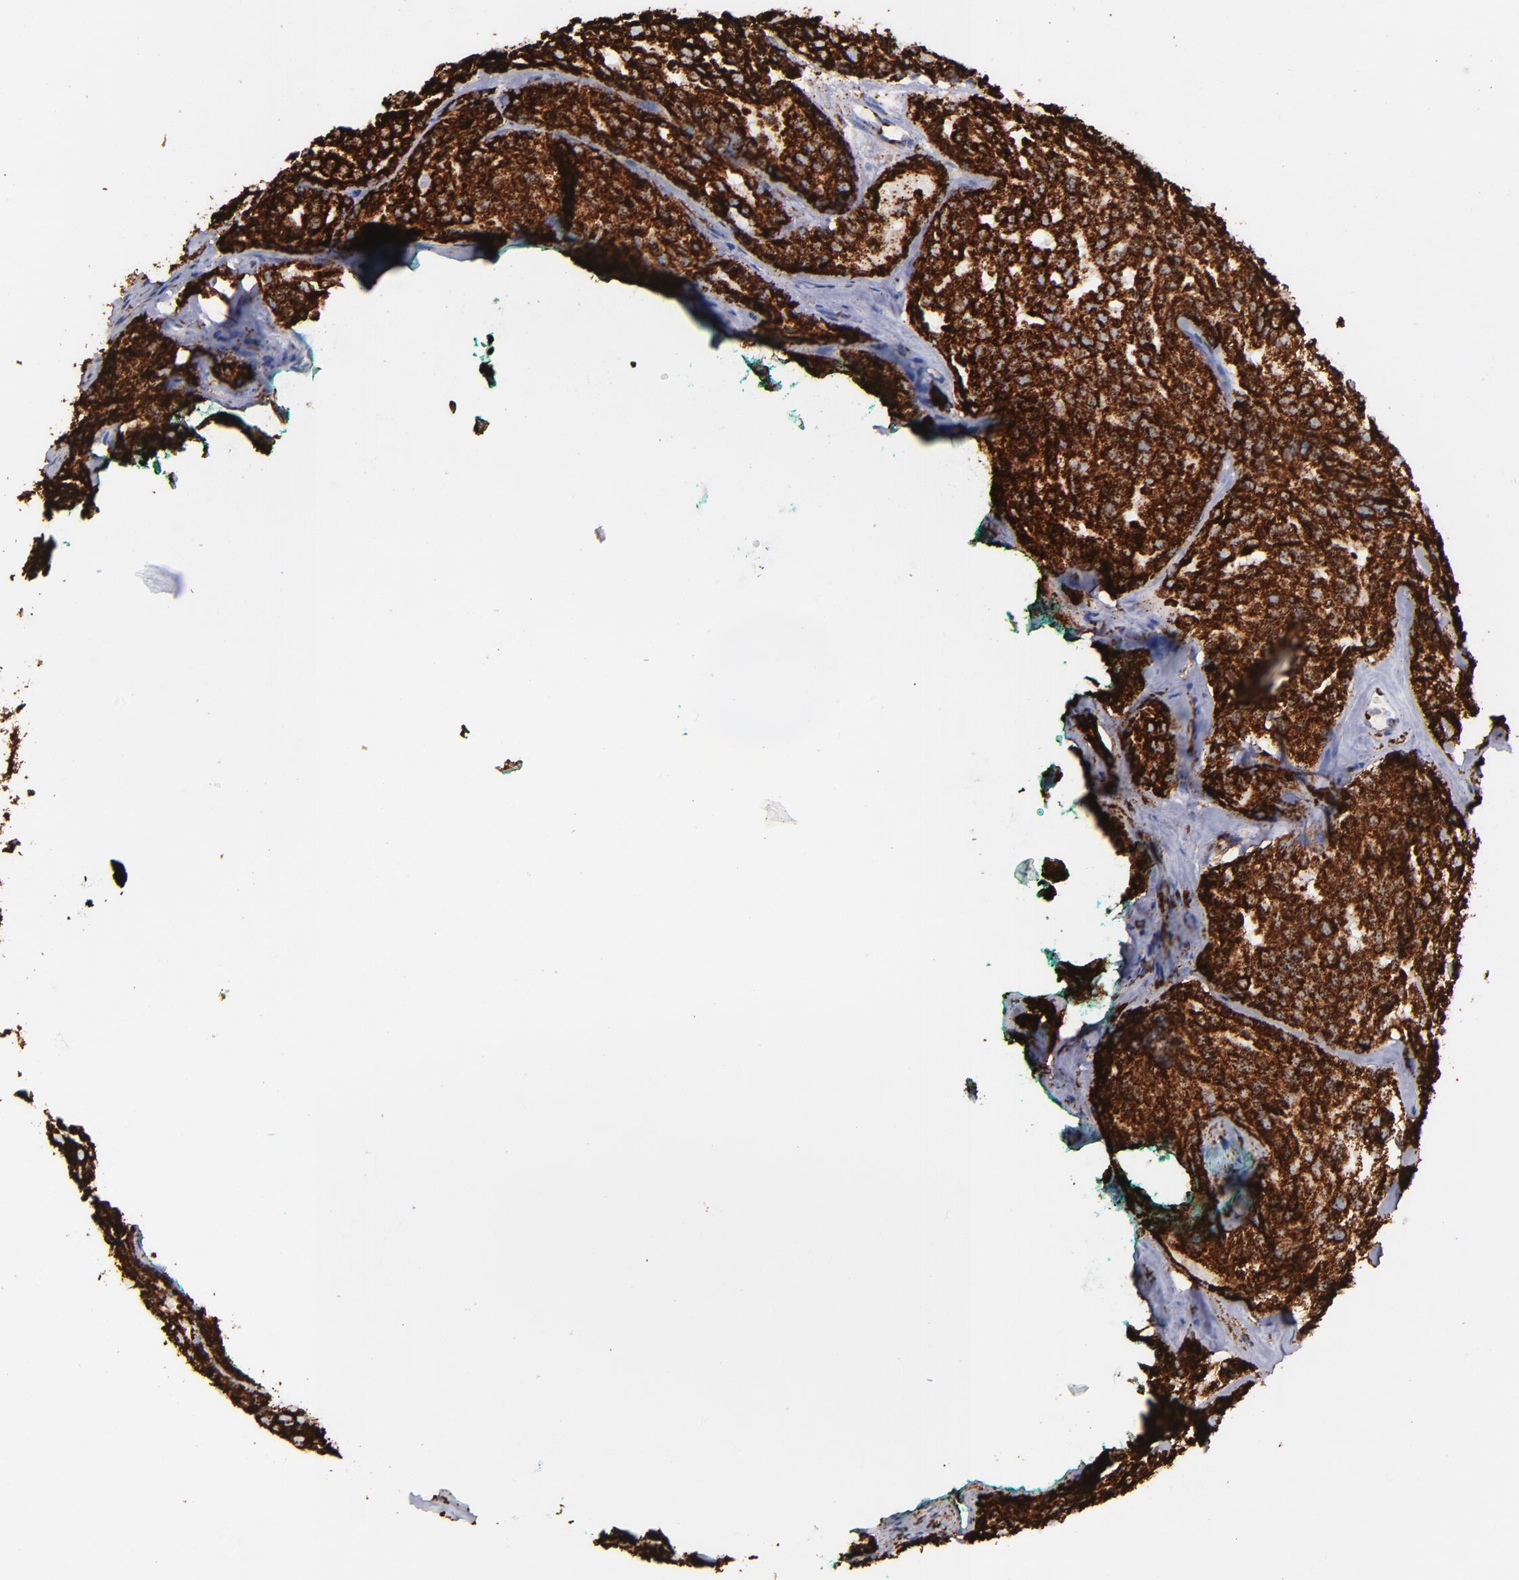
{"staining": {"intensity": "strong", "quantity": ">75%", "location": "cytoplasmic/membranous"}, "tissue": "prostate cancer", "cell_type": "Tumor cells", "image_type": "cancer", "snomed": [{"axis": "morphology", "description": "Adenocarcinoma, High grade"}, {"axis": "topography", "description": "Prostate"}], "caption": "Human adenocarcinoma (high-grade) (prostate) stained with a protein marker displays strong staining in tumor cells.", "gene": "MAOB", "patient": {"sex": "male", "age": 64}}